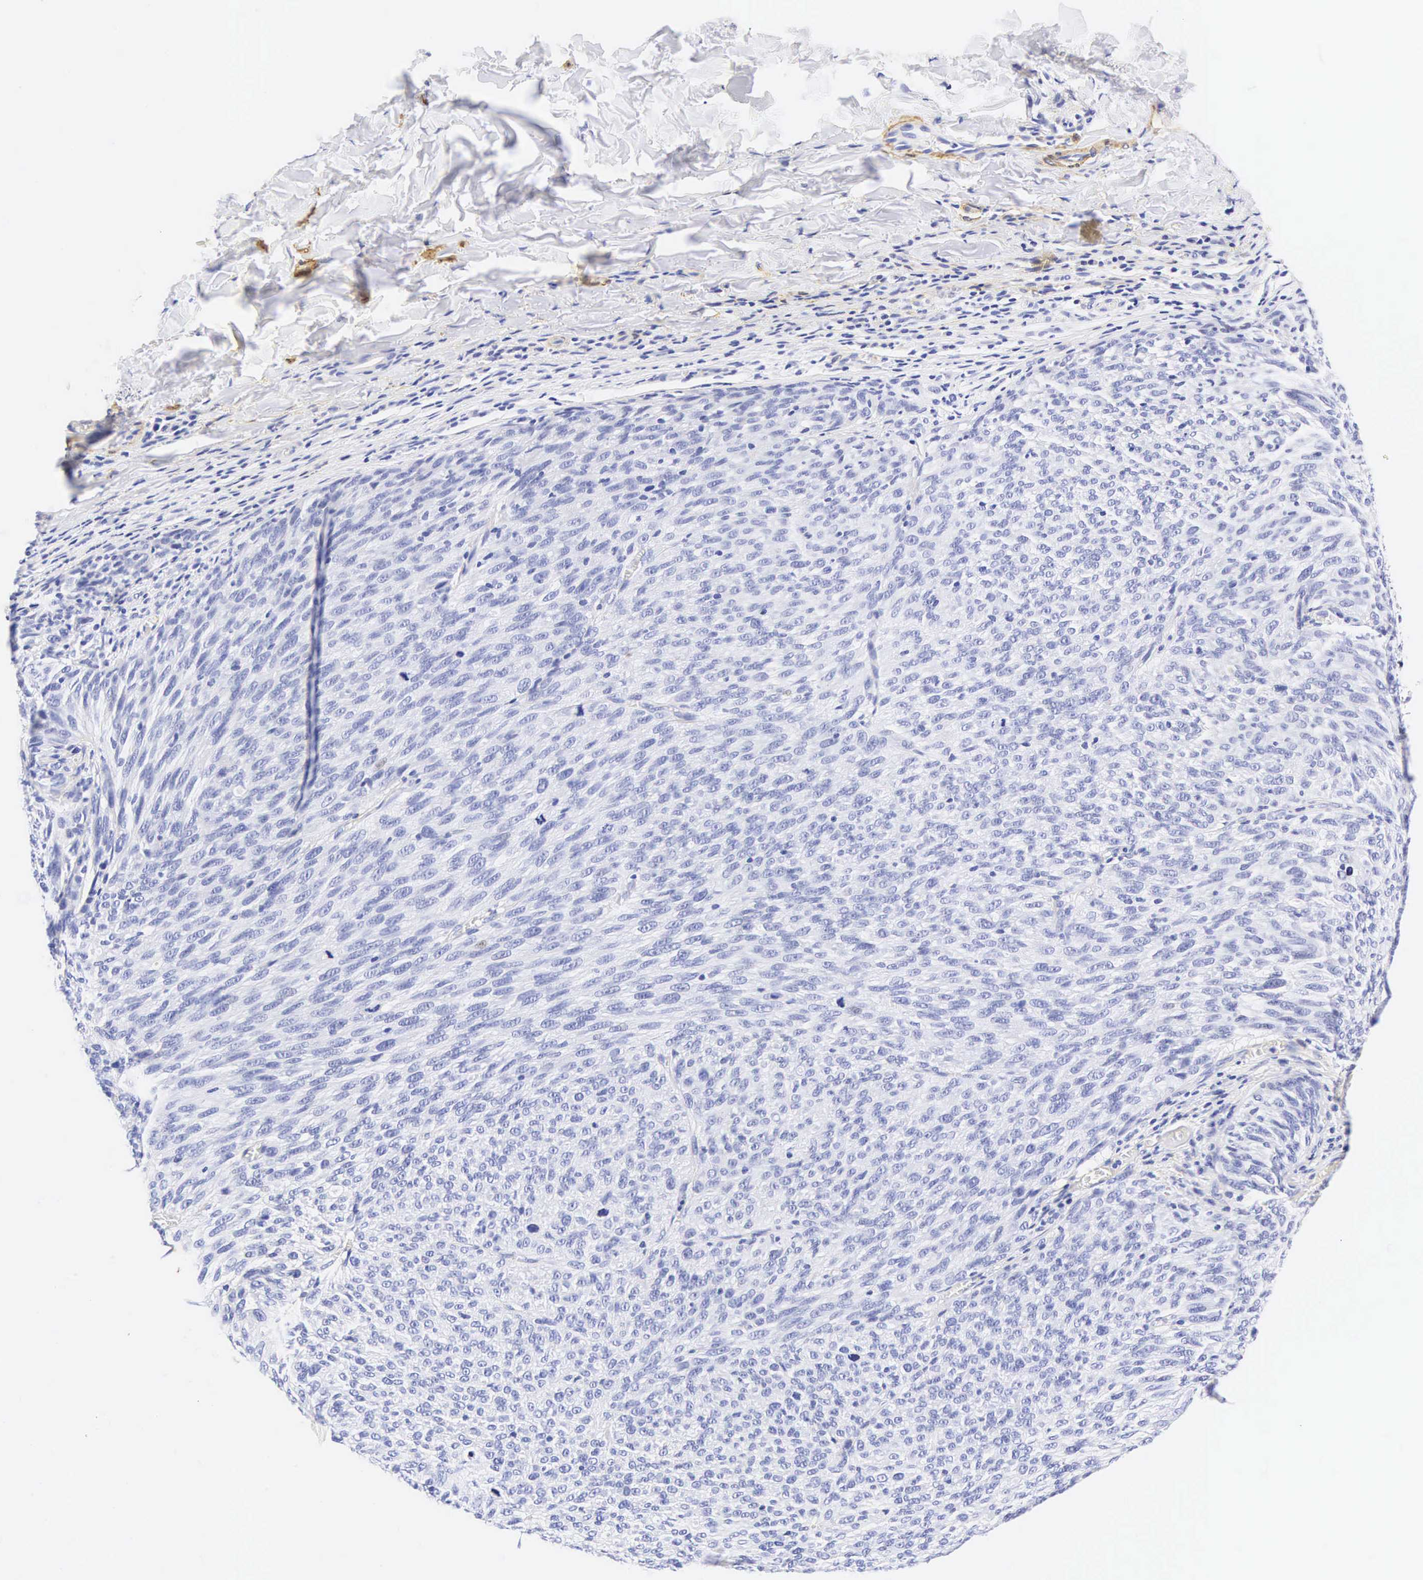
{"staining": {"intensity": "negative", "quantity": "none", "location": "none"}, "tissue": "melanoma", "cell_type": "Tumor cells", "image_type": "cancer", "snomed": [{"axis": "morphology", "description": "Malignant melanoma, NOS"}, {"axis": "topography", "description": "Skin"}], "caption": "DAB (3,3'-diaminobenzidine) immunohistochemical staining of malignant melanoma shows no significant expression in tumor cells.", "gene": "CNN1", "patient": {"sex": "male", "age": 76}}